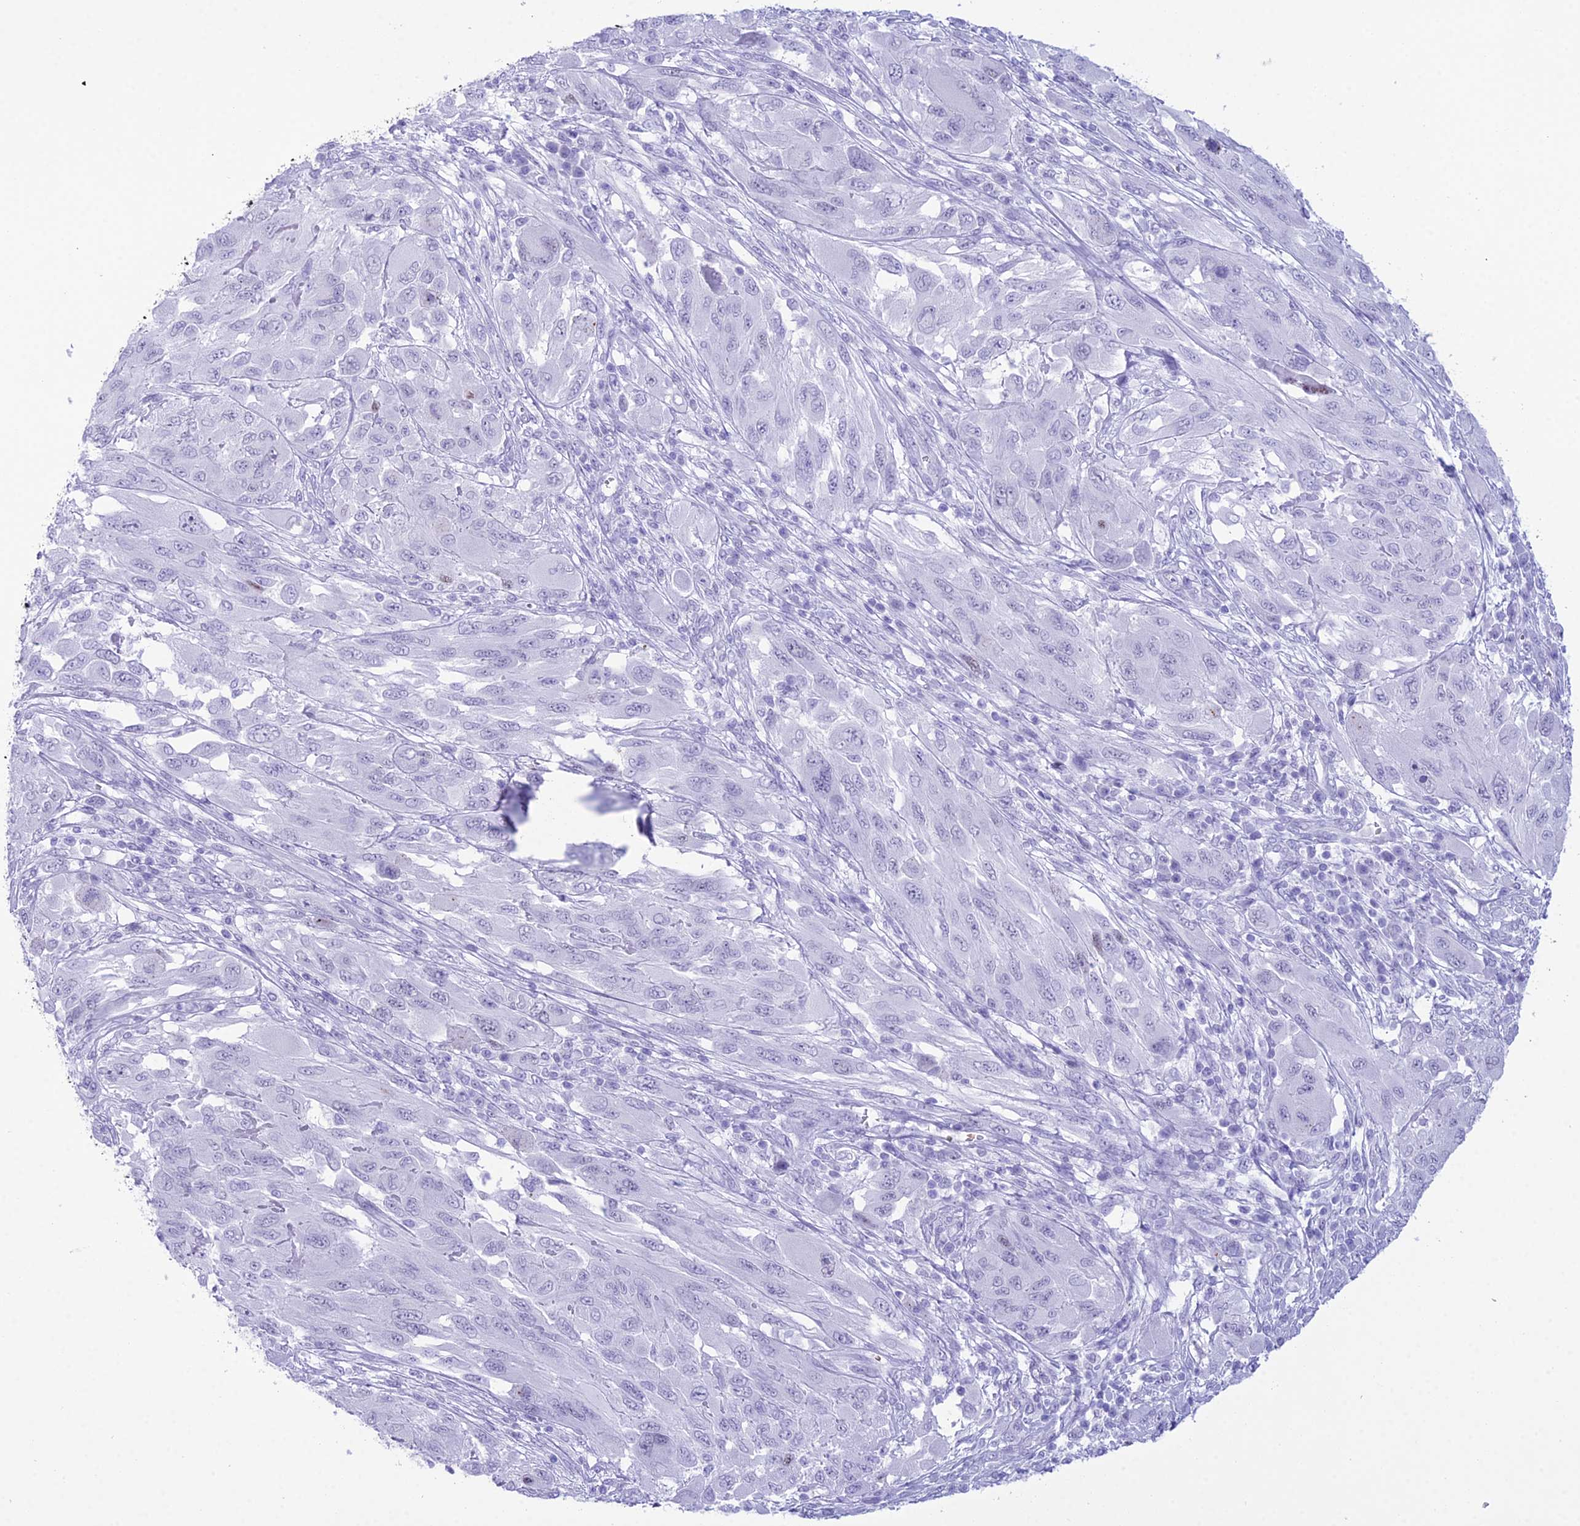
{"staining": {"intensity": "negative", "quantity": "none", "location": "none"}, "tissue": "melanoma", "cell_type": "Tumor cells", "image_type": "cancer", "snomed": [{"axis": "morphology", "description": "Malignant melanoma, NOS"}, {"axis": "topography", "description": "Skin"}], "caption": "The micrograph reveals no staining of tumor cells in malignant melanoma.", "gene": "RNPS1", "patient": {"sex": "female", "age": 91}}